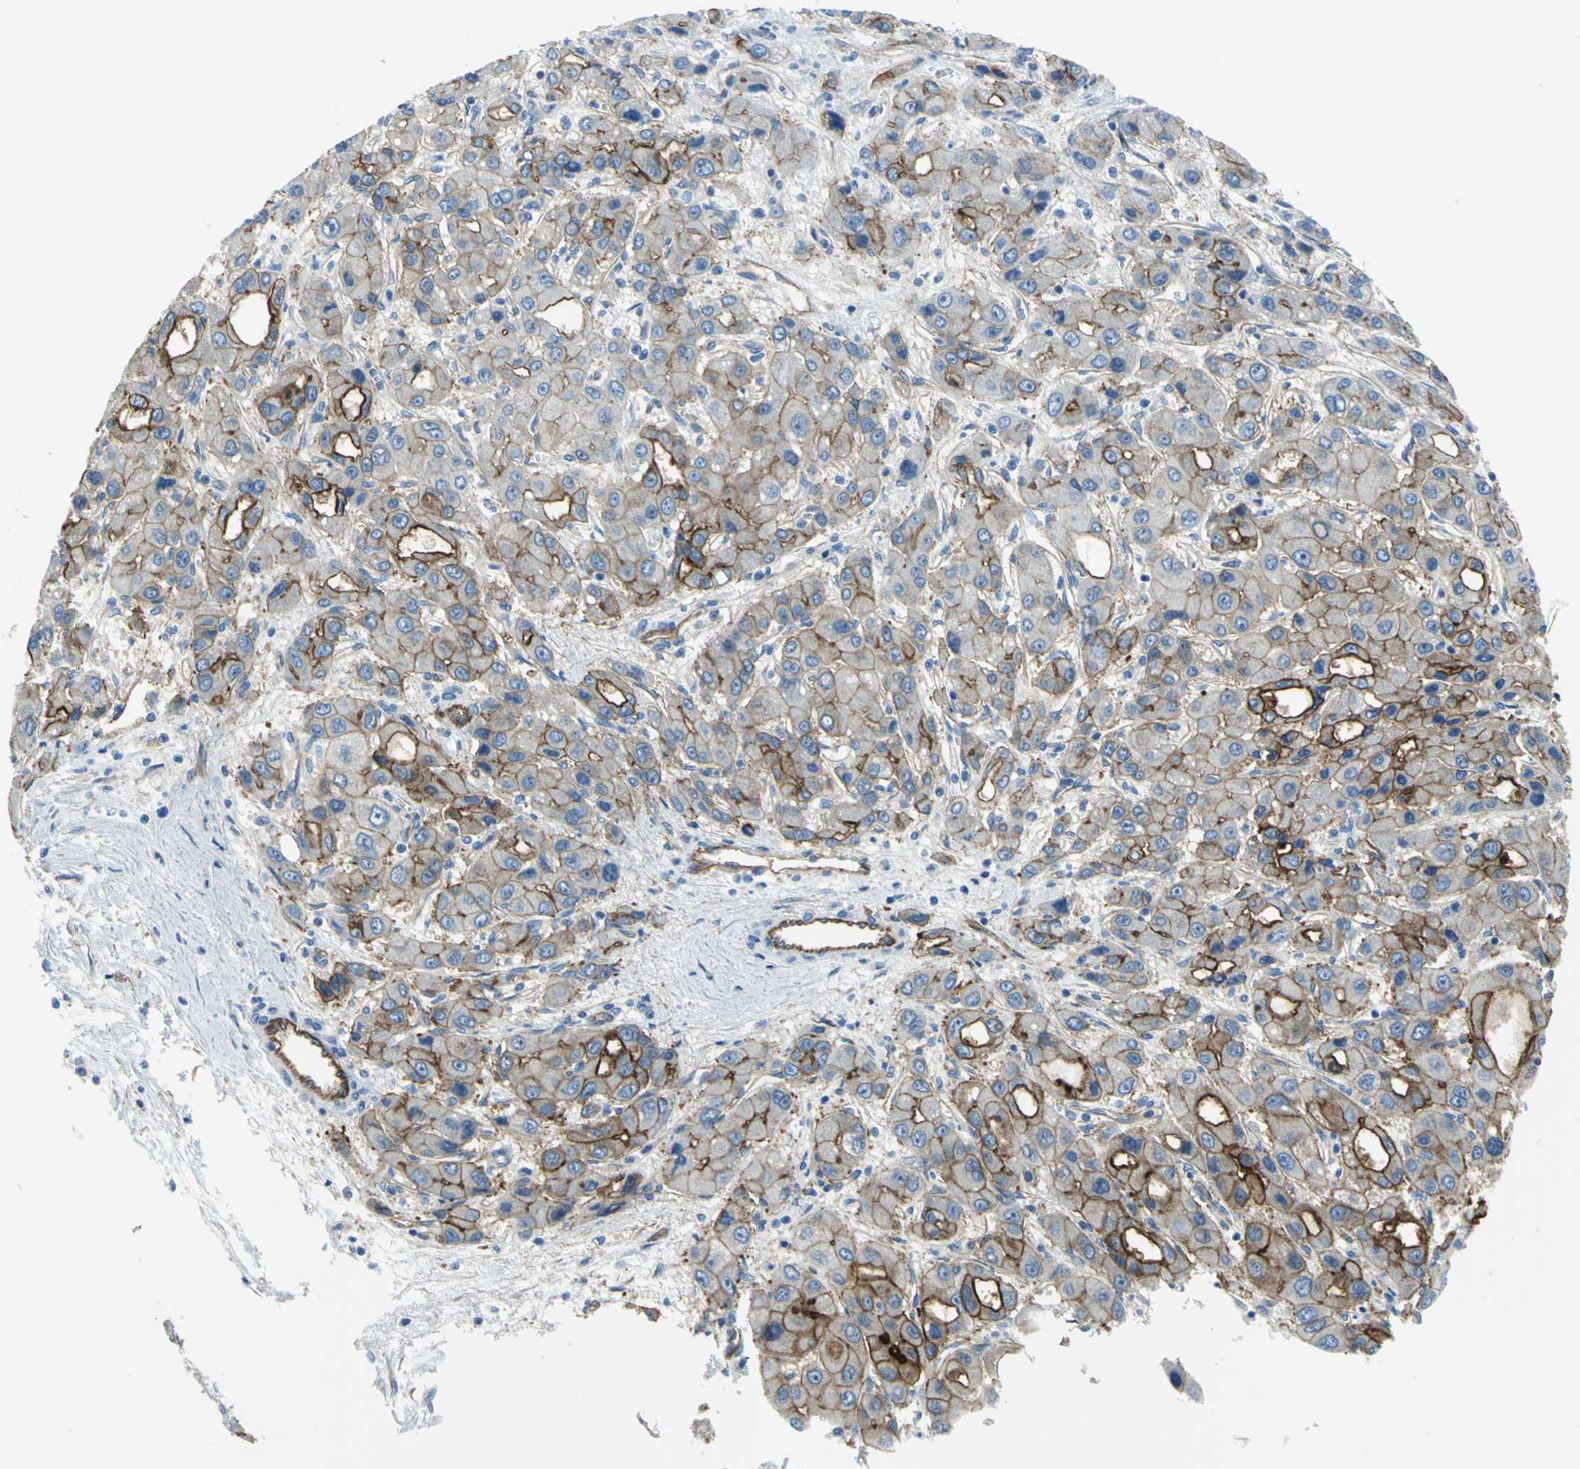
{"staining": {"intensity": "strong", "quantity": ">75%", "location": "cytoplasmic/membranous"}, "tissue": "liver cancer", "cell_type": "Tumor cells", "image_type": "cancer", "snomed": [{"axis": "morphology", "description": "Carcinoma, Hepatocellular, NOS"}, {"axis": "topography", "description": "Liver"}], "caption": "Immunohistochemical staining of liver cancer exhibits high levels of strong cytoplasmic/membranous protein positivity in about >75% of tumor cells.", "gene": "FLNB", "patient": {"sex": "male", "age": 55}}